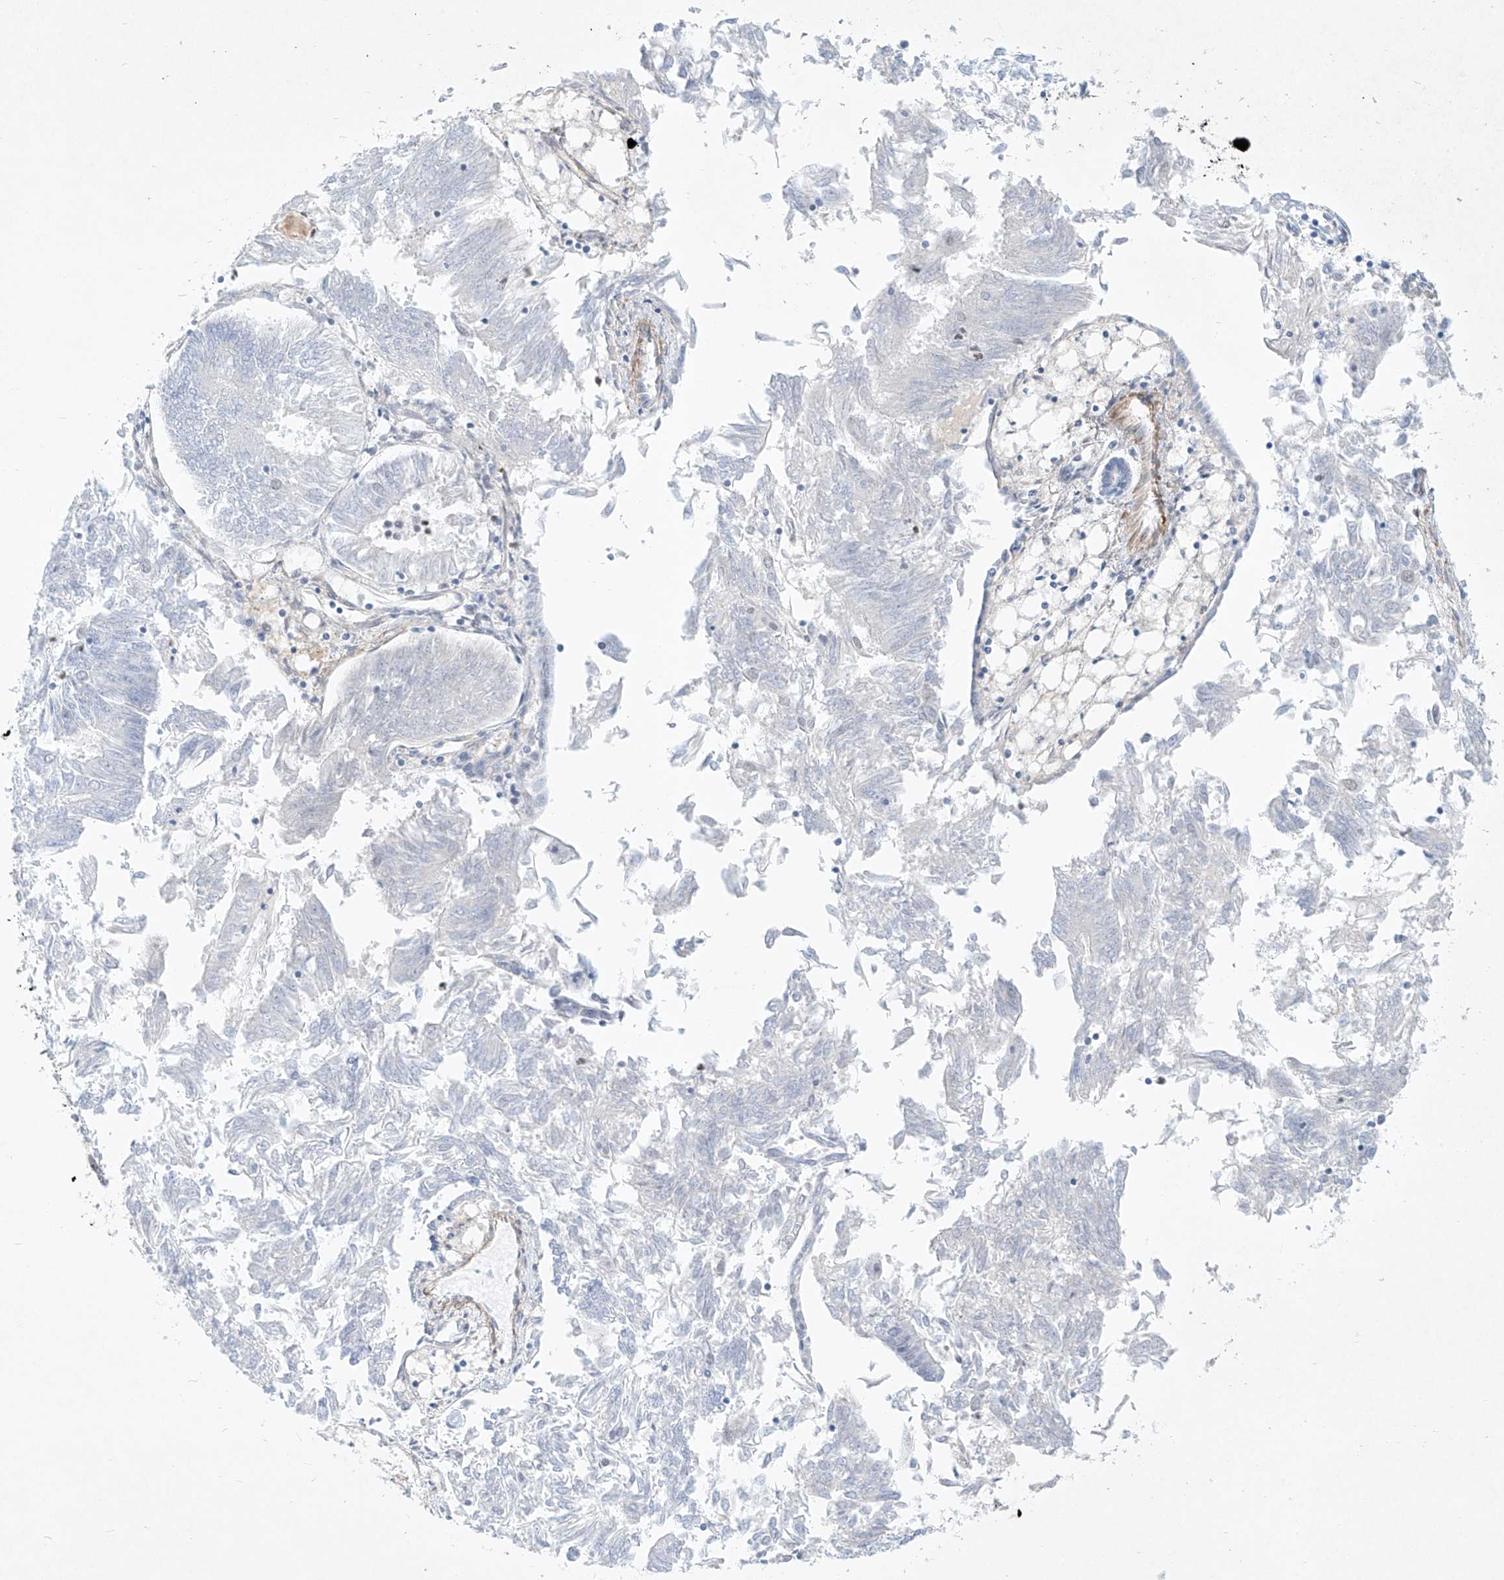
{"staining": {"intensity": "negative", "quantity": "none", "location": "none"}, "tissue": "endometrial cancer", "cell_type": "Tumor cells", "image_type": "cancer", "snomed": [{"axis": "morphology", "description": "Adenocarcinoma, NOS"}, {"axis": "topography", "description": "Endometrium"}], "caption": "The histopathology image demonstrates no significant expression in tumor cells of endometrial cancer.", "gene": "REEP2", "patient": {"sex": "female", "age": 58}}